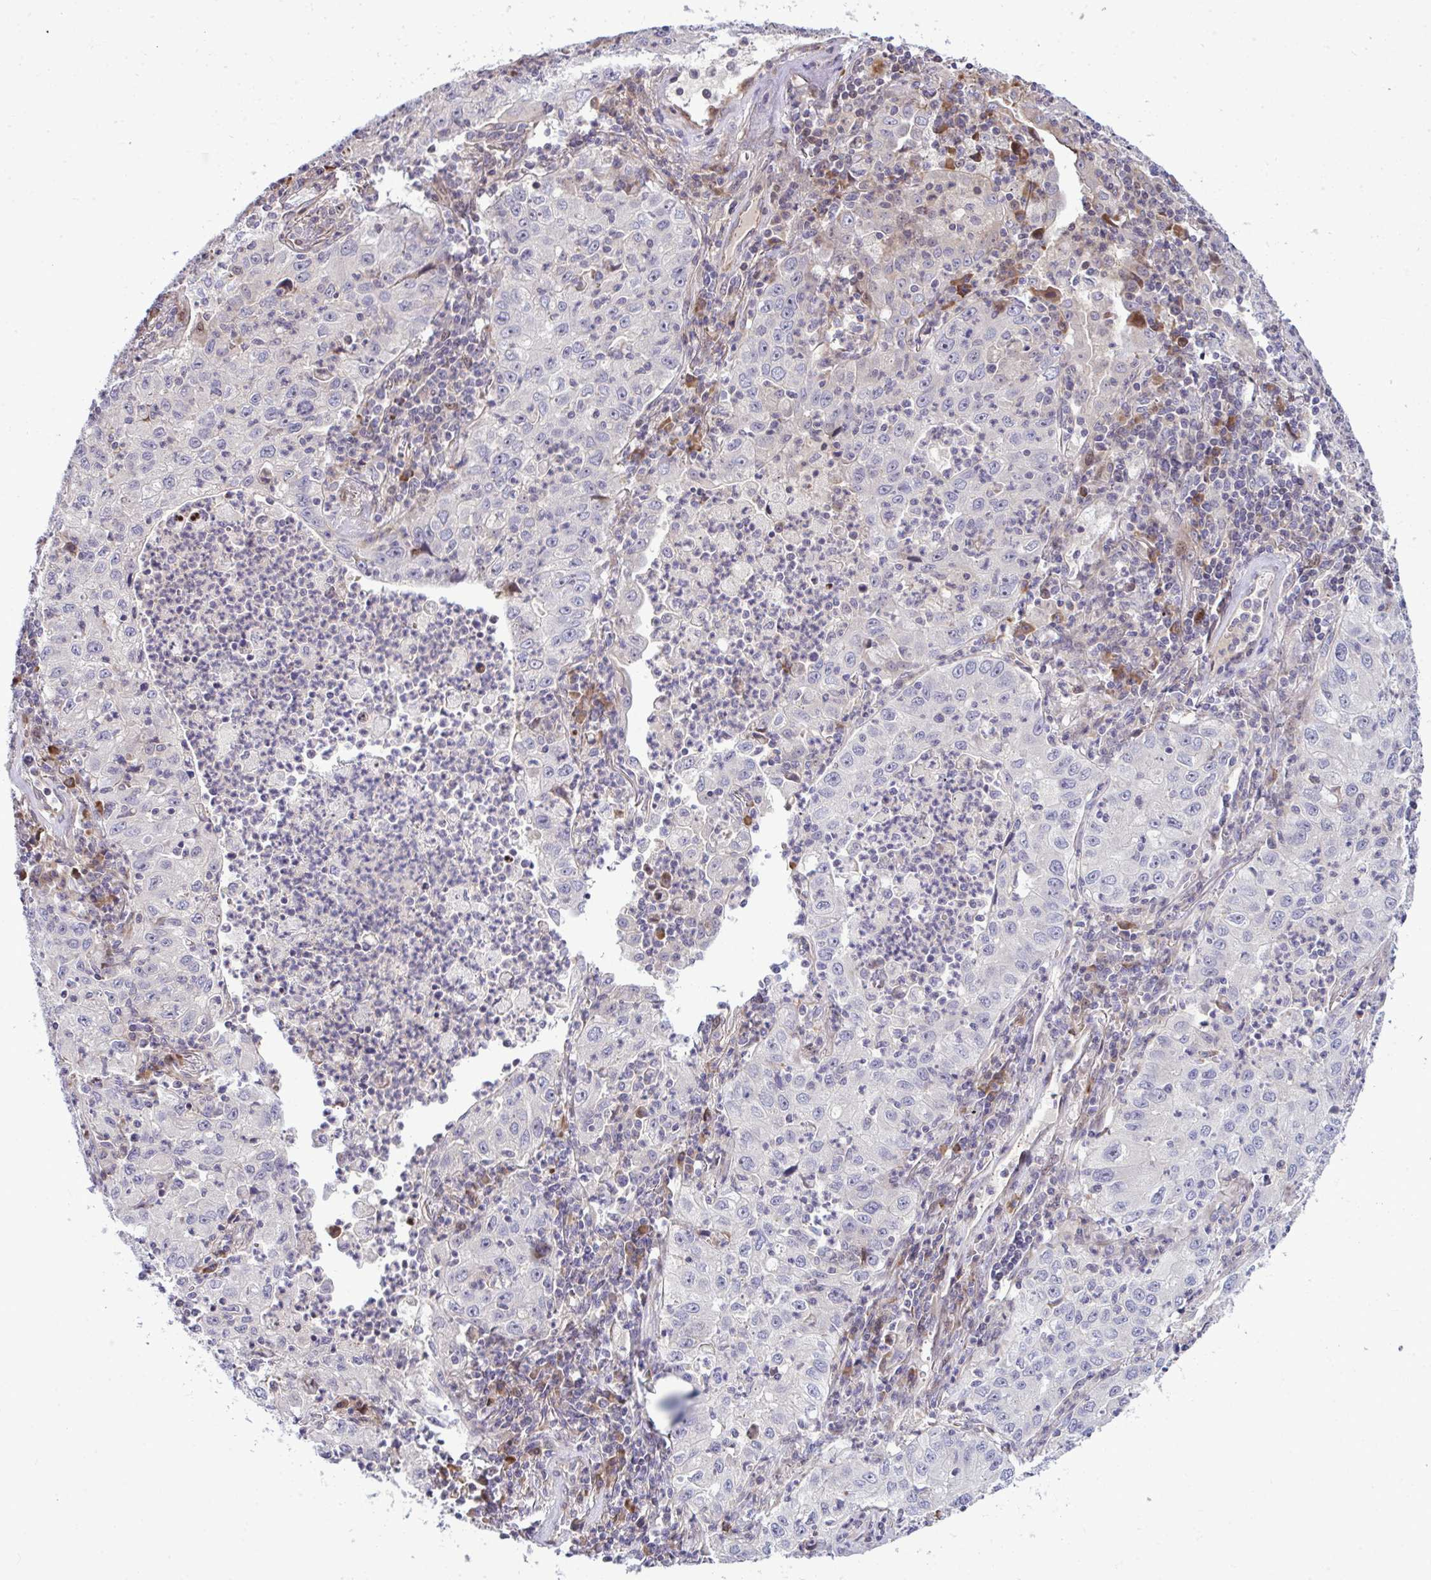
{"staining": {"intensity": "negative", "quantity": "none", "location": "none"}, "tissue": "lung cancer", "cell_type": "Tumor cells", "image_type": "cancer", "snomed": [{"axis": "morphology", "description": "Squamous cell carcinoma, NOS"}, {"axis": "topography", "description": "Lung"}], "caption": "There is no significant positivity in tumor cells of lung squamous cell carcinoma.", "gene": "ZSCAN9", "patient": {"sex": "male", "age": 71}}